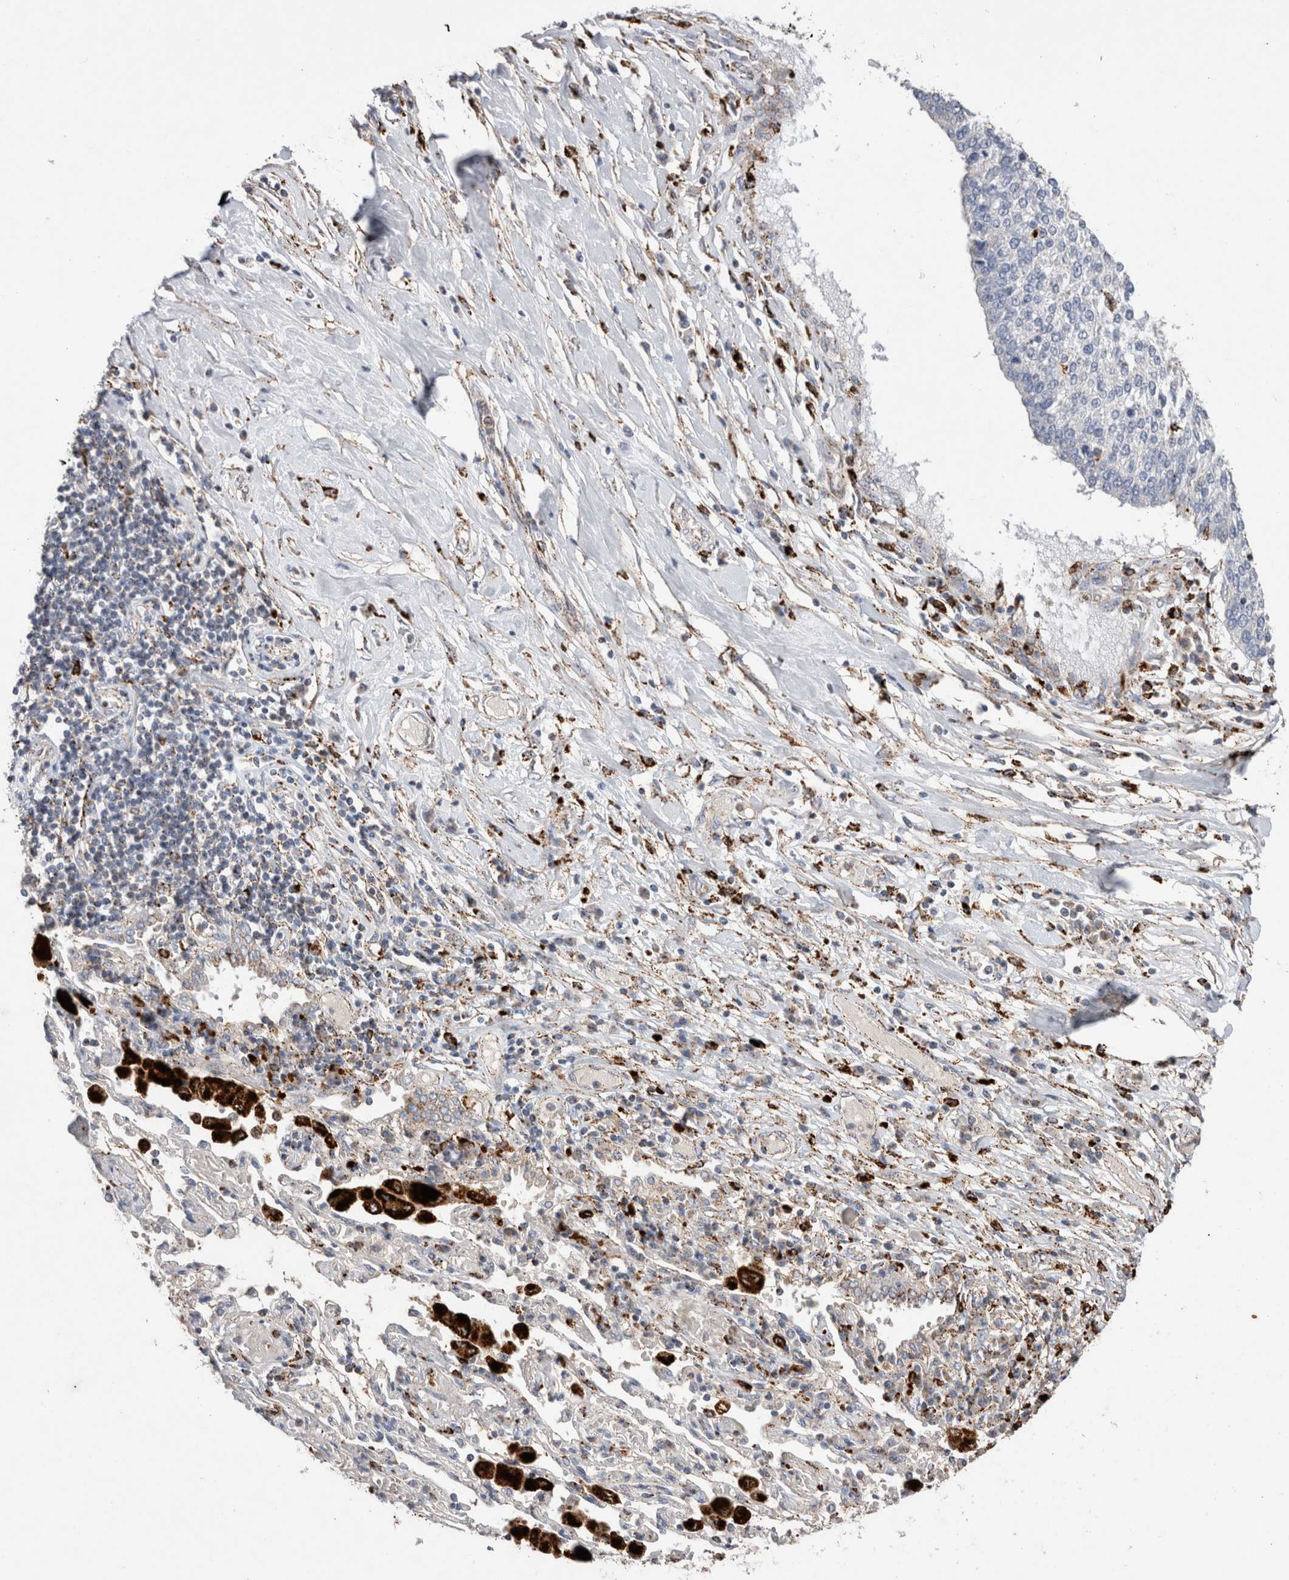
{"staining": {"intensity": "negative", "quantity": "none", "location": "none"}, "tissue": "lung cancer", "cell_type": "Tumor cells", "image_type": "cancer", "snomed": [{"axis": "morphology", "description": "Normal tissue, NOS"}, {"axis": "morphology", "description": "Squamous cell carcinoma, NOS"}, {"axis": "topography", "description": "Cartilage tissue"}, {"axis": "topography", "description": "Bronchus"}, {"axis": "topography", "description": "Lung"}, {"axis": "topography", "description": "Peripheral nerve tissue"}], "caption": "High magnification brightfield microscopy of lung squamous cell carcinoma stained with DAB (brown) and counterstained with hematoxylin (blue): tumor cells show no significant expression.", "gene": "CTSA", "patient": {"sex": "female", "age": 49}}